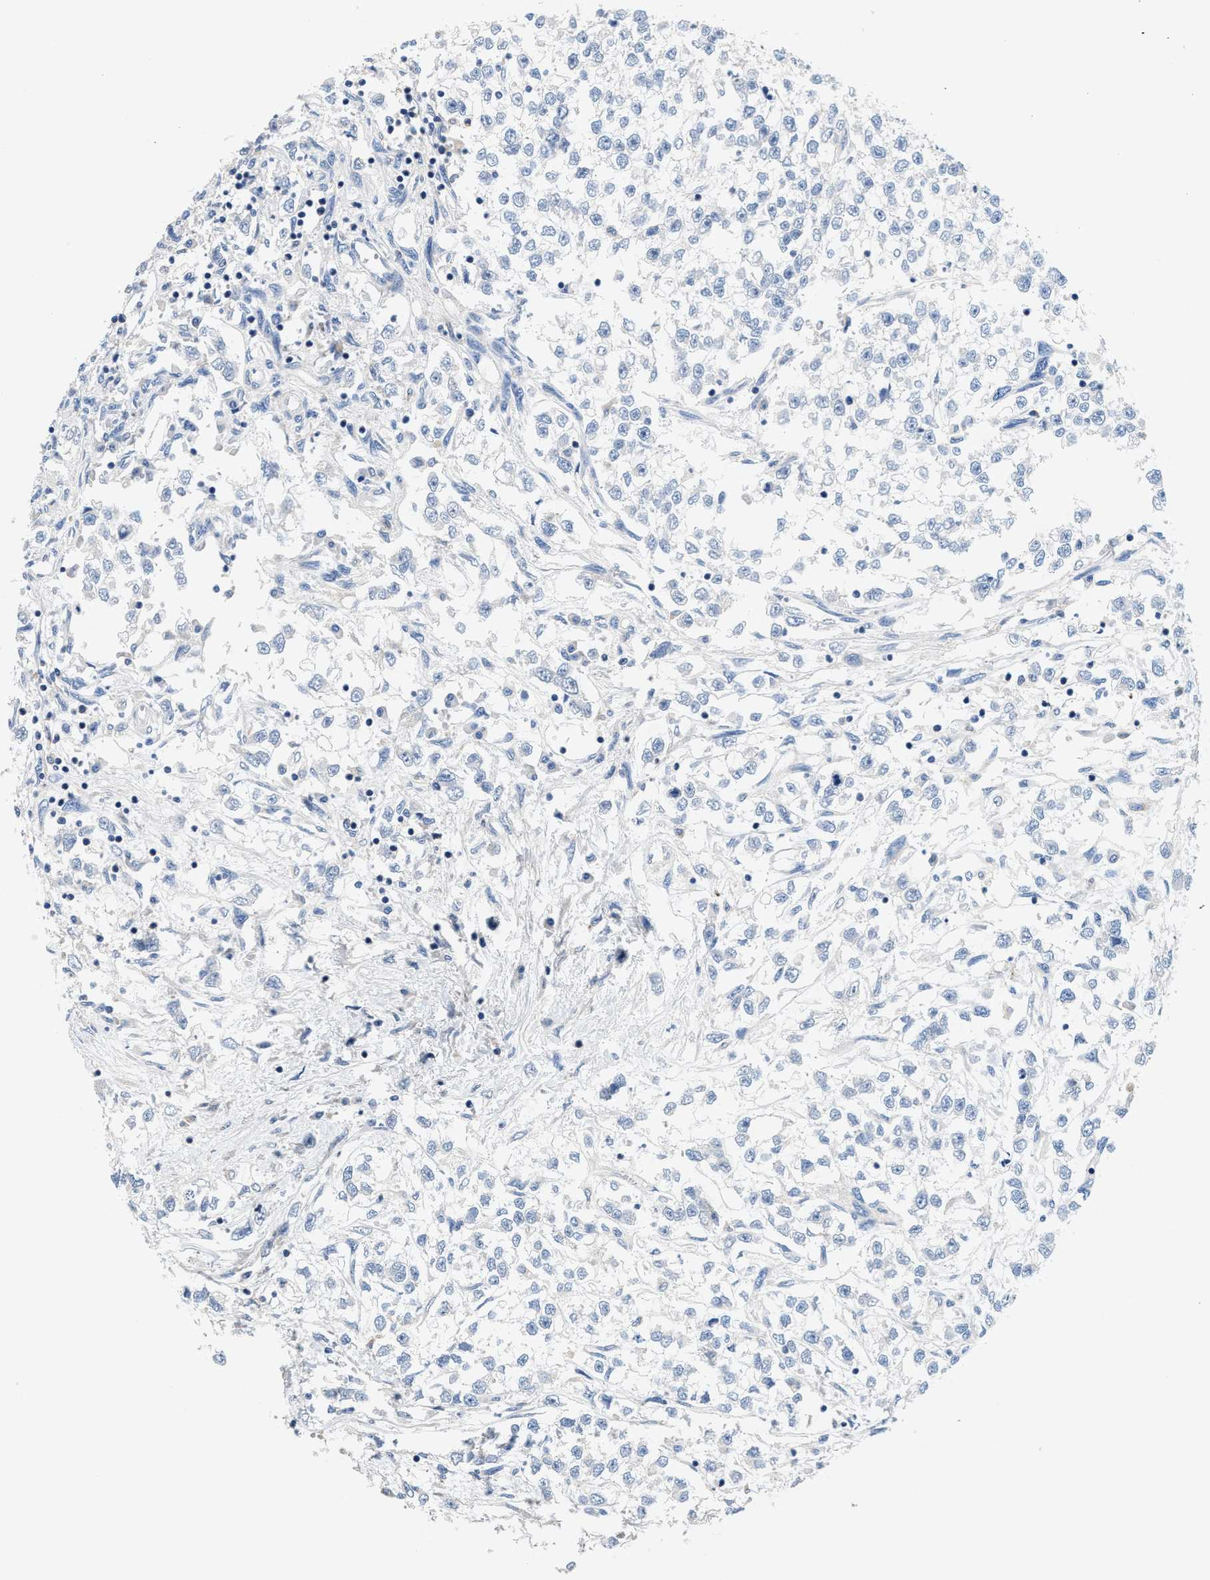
{"staining": {"intensity": "negative", "quantity": "none", "location": "none"}, "tissue": "testis cancer", "cell_type": "Tumor cells", "image_type": "cancer", "snomed": [{"axis": "morphology", "description": "Seminoma, NOS"}, {"axis": "morphology", "description": "Carcinoma, Embryonal, NOS"}, {"axis": "topography", "description": "Testis"}], "caption": "The image exhibits no significant positivity in tumor cells of testis seminoma. (Immunohistochemistry, brightfield microscopy, high magnification).", "gene": "ANKIB1", "patient": {"sex": "male", "age": 51}}